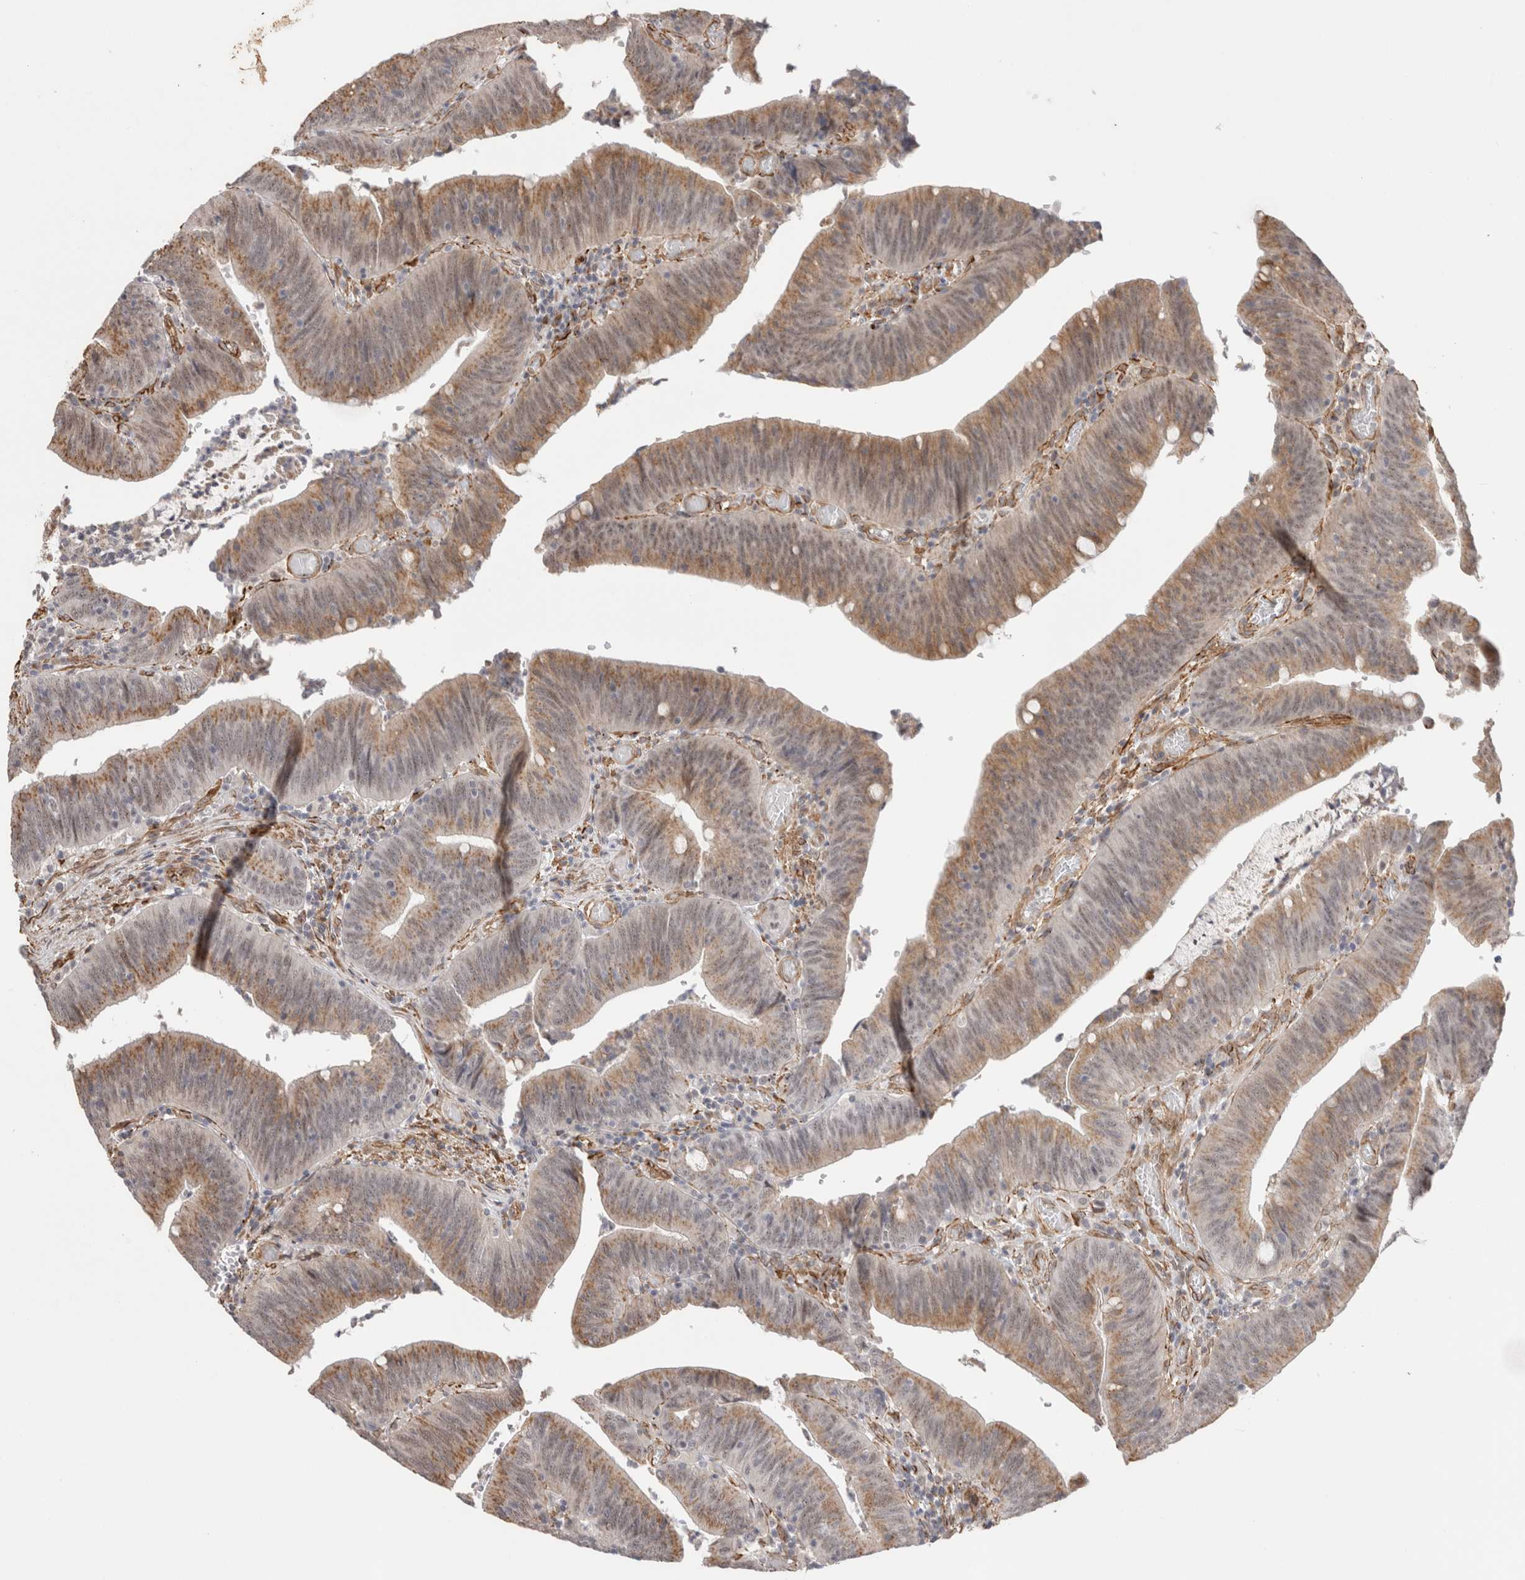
{"staining": {"intensity": "moderate", "quantity": ">75%", "location": "cytoplasmic/membranous"}, "tissue": "colorectal cancer", "cell_type": "Tumor cells", "image_type": "cancer", "snomed": [{"axis": "morphology", "description": "Normal tissue, NOS"}, {"axis": "morphology", "description": "Adenocarcinoma, NOS"}, {"axis": "topography", "description": "Rectum"}], "caption": "There is medium levels of moderate cytoplasmic/membranous positivity in tumor cells of colorectal cancer, as demonstrated by immunohistochemical staining (brown color).", "gene": "CAAP1", "patient": {"sex": "female", "age": 66}}